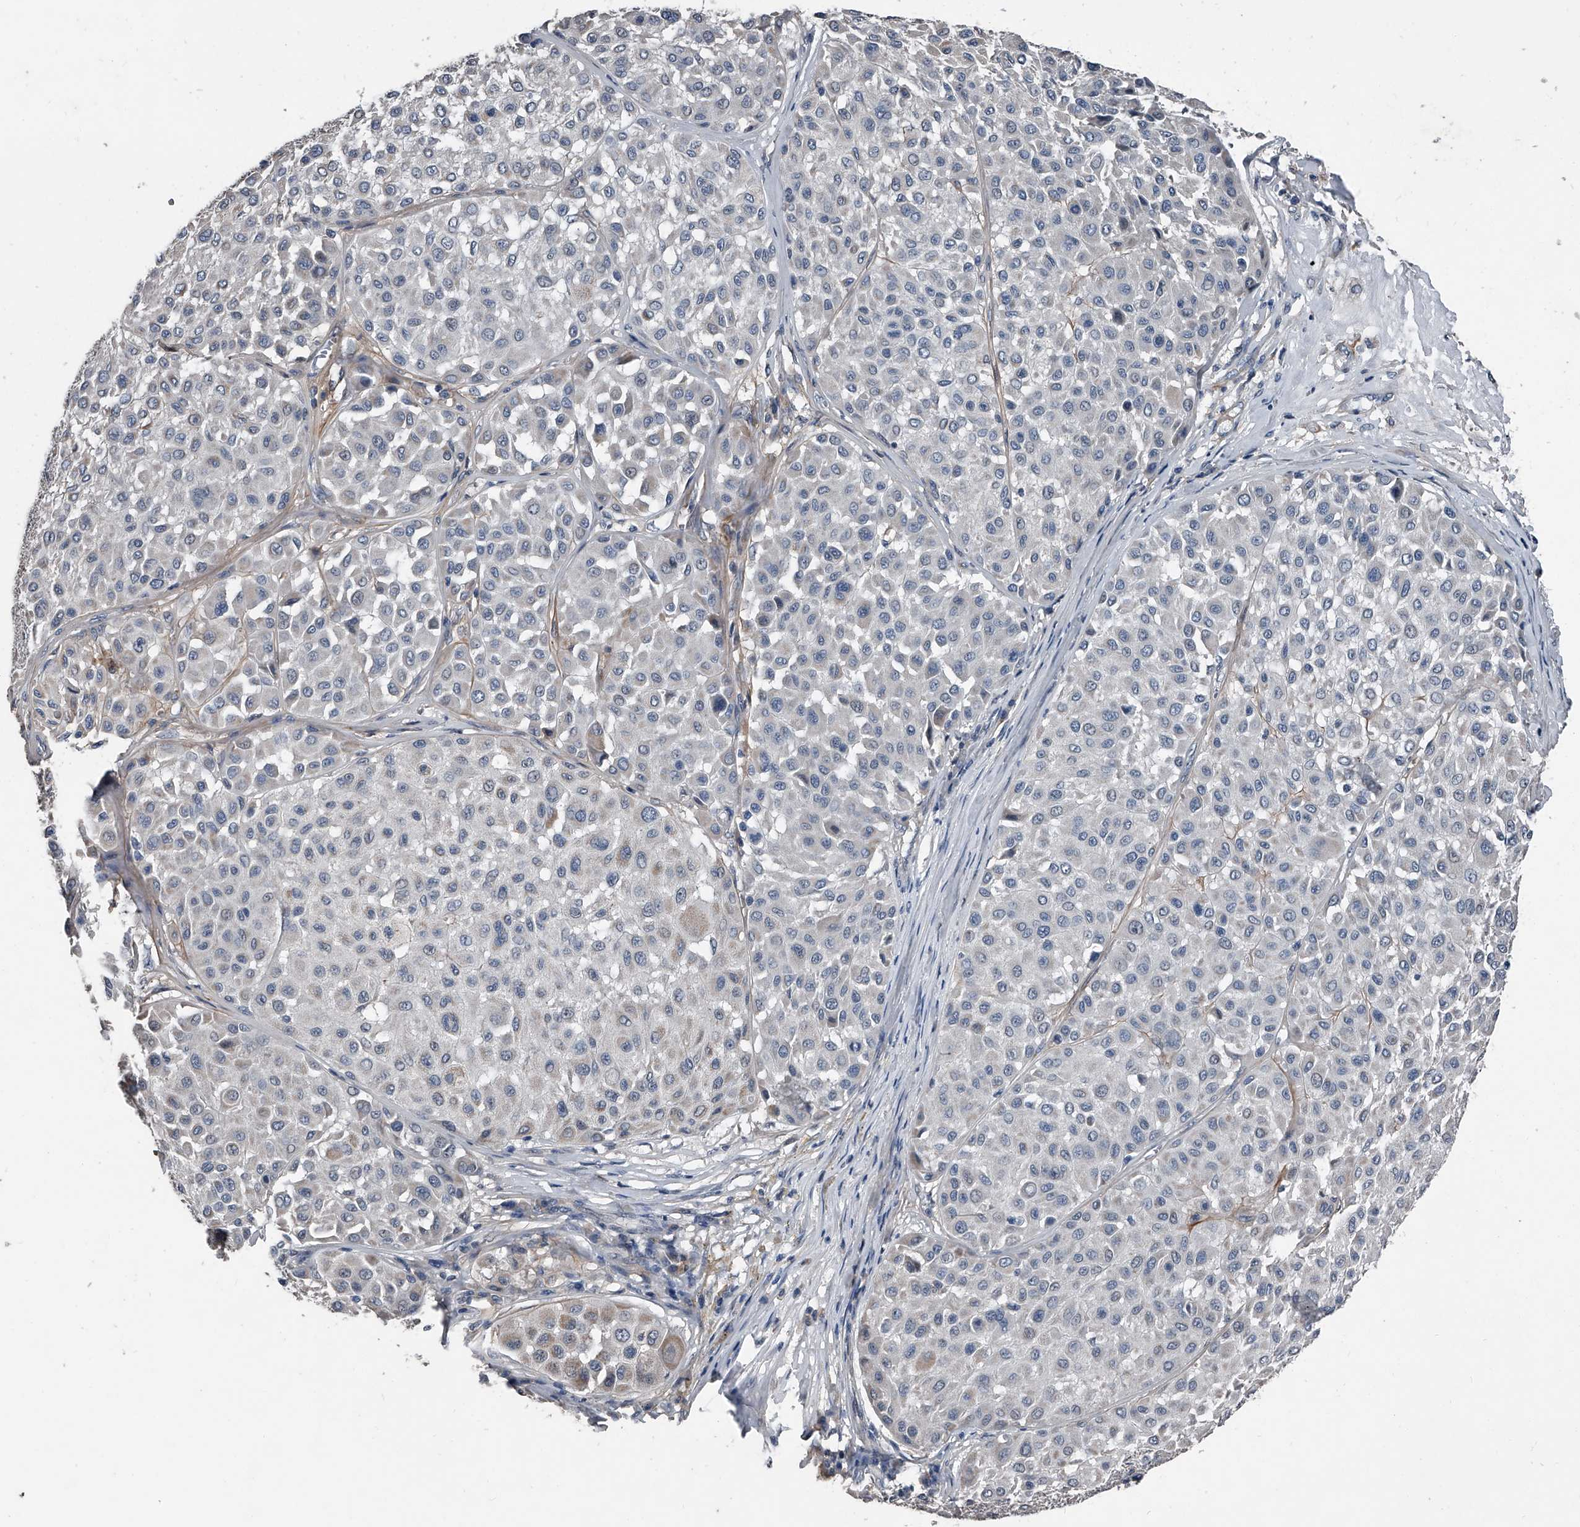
{"staining": {"intensity": "negative", "quantity": "none", "location": "none"}, "tissue": "melanoma", "cell_type": "Tumor cells", "image_type": "cancer", "snomed": [{"axis": "morphology", "description": "Malignant melanoma, Metastatic site"}, {"axis": "topography", "description": "Soft tissue"}], "caption": "Immunohistochemistry micrograph of neoplastic tissue: melanoma stained with DAB (3,3'-diaminobenzidine) reveals no significant protein staining in tumor cells. The staining was performed using DAB (3,3'-diaminobenzidine) to visualize the protein expression in brown, while the nuclei were stained in blue with hematoxylin (Magnification: 20x).", "gene": "PHACTR1", "patient": {"sex": "male", "age": 41}}